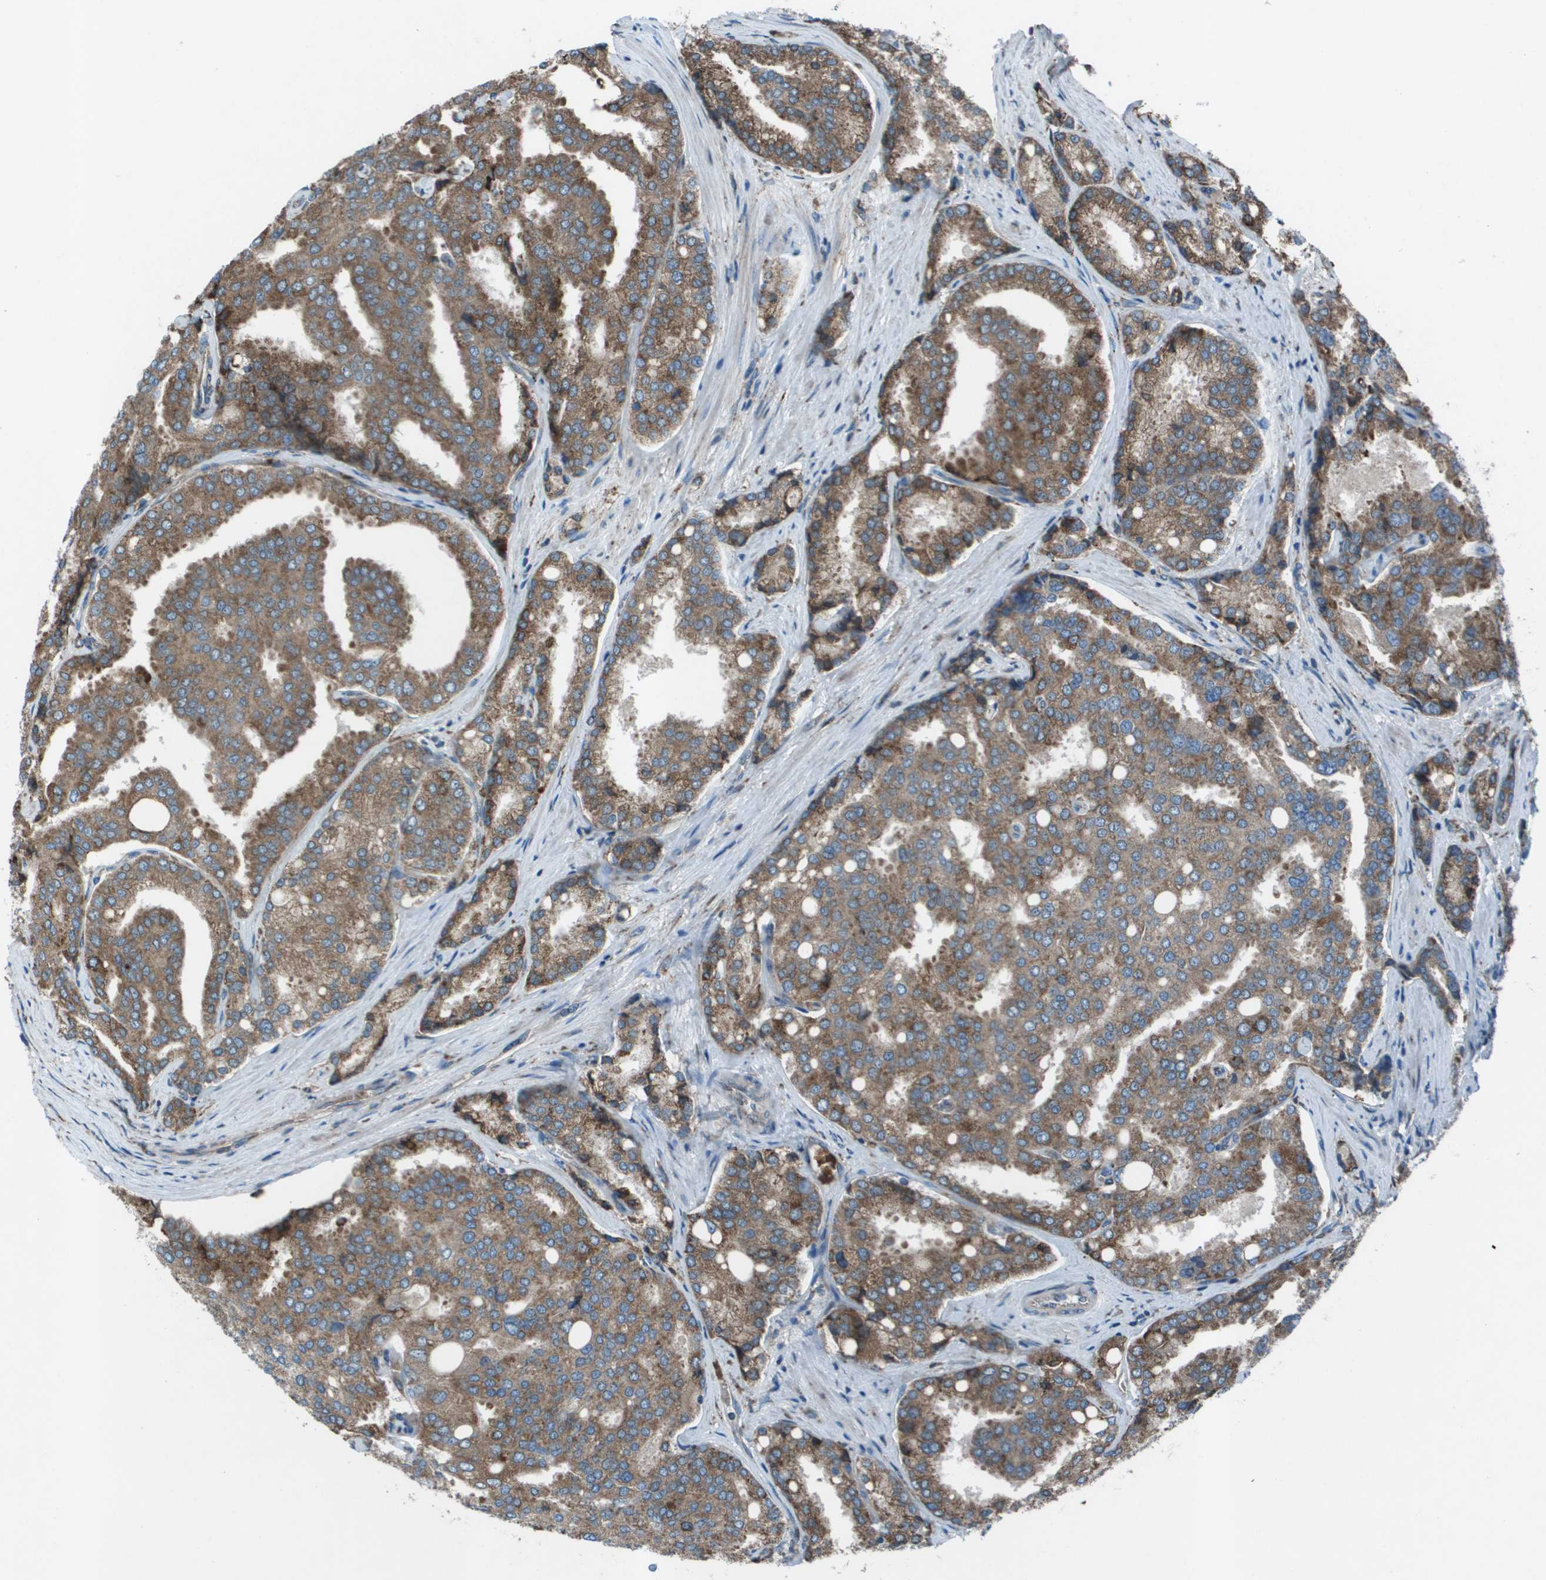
{"staining": {"intensity": "moderate", "quantity": ">75%", "location": "cytoplasmic/membranous"}, "tissue": "prostate cancer", "cell_type": "Tumor cells", "image_type": "cancer", "snomed": [{"axis": "morphology", "description": "Adenocarcinoma, High grade"}, {"axis": "topography", "description": "Prostate"}], "caption": "Immunohistochemical staining of human prostate cancer exhibits moderate cytoplasmic/membranous protein positivity in approximately >75% of tumor cells.", "gene": "UTS2", "patient": {"sex": "male", "age": 50}}